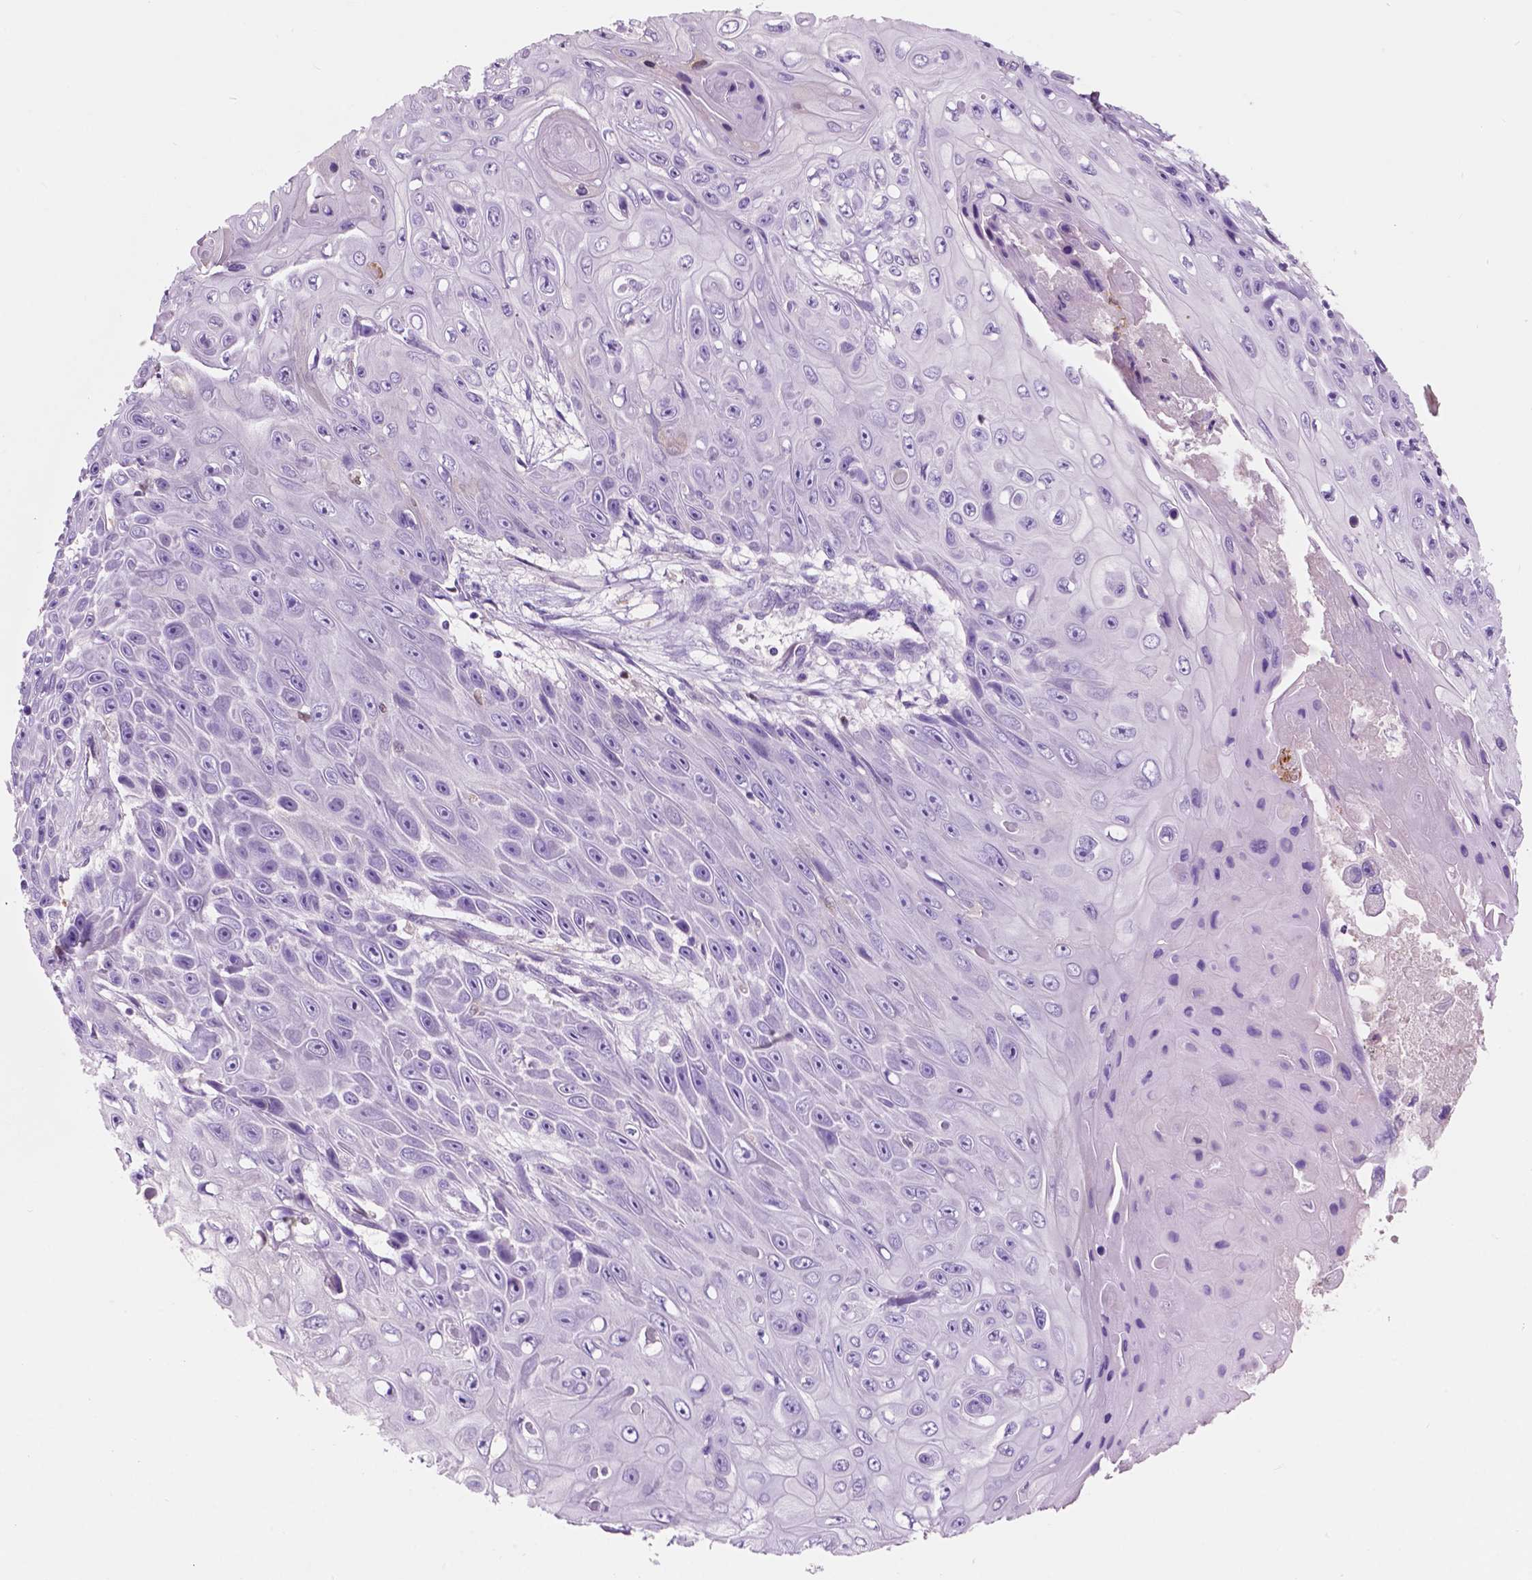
{"staining": {"intensity": "negative", "quantity": "none", "location": "none"}, "tissue": "skin cancer", "cell_type": "Tumor cells", "image_type": "cancer", "snomed": [{"axis": "morphology", "description": "Squamous cell carcinoma, NOS"}, {"axis": "topography", "description": "Skin"}], "caption": "IHC micrograph of skin cancer (squamous cell carcinoma) stained for a protein (brown), which displays no expression in tumor cells. (Brightfield microscopy of DAB immunohistochemistry (IHC) at high magnification).", "gene": "CUZD1", "patient": {"sex": "male", "age": 82}}